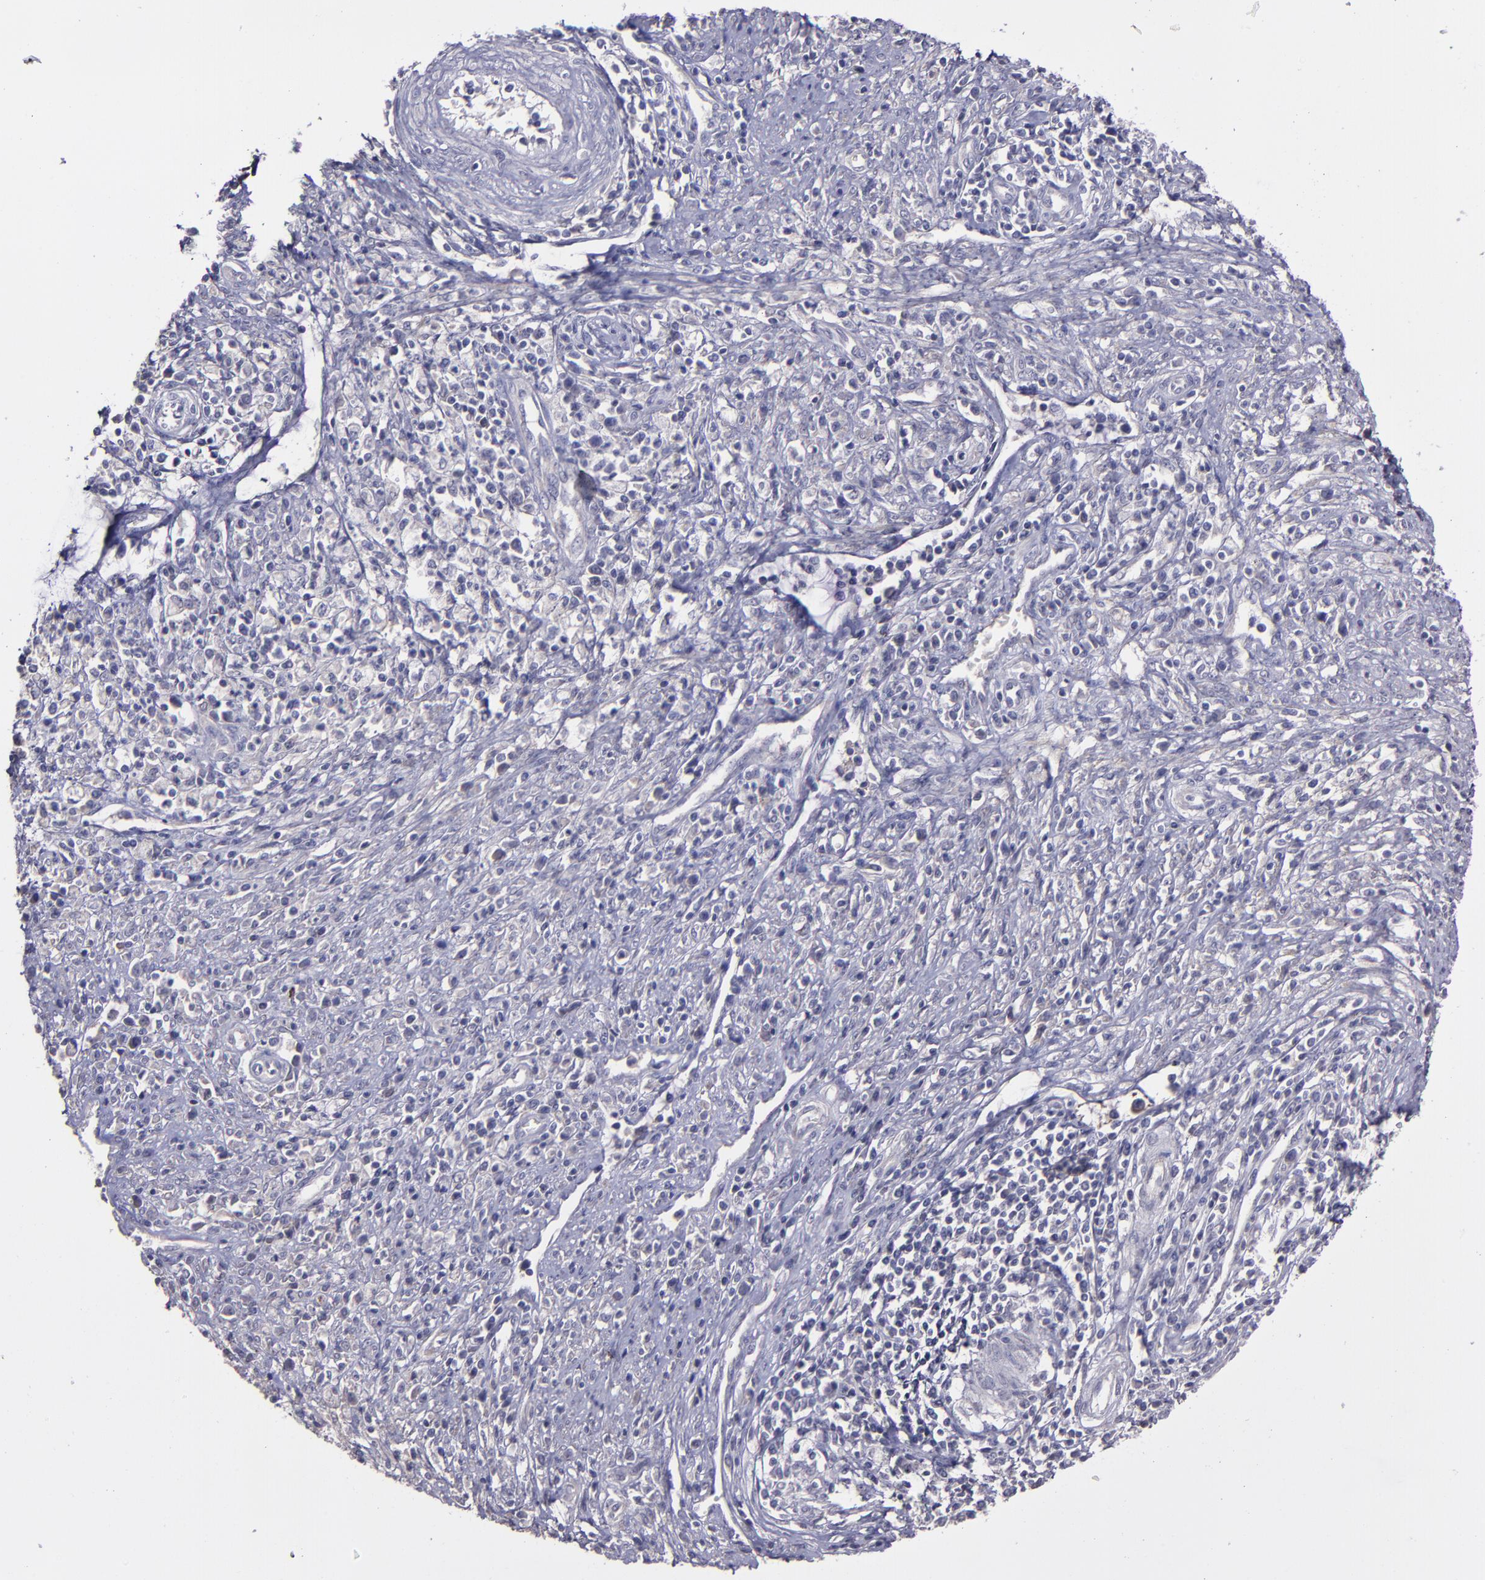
{"staining": {"intensity": "negative", "quantity": "none", "location": "none"}, "tissue": "cervical cancer", "cell_type": "Tumor cells", "image_type": "cancer", "snomed": [{"axis": "morphology", "description": "Adenocarcinoma, NOS"}, {"axis": "topography", "description": "Cervix"}], "caption": "High power microscopy photomicrograph of an IHC photomicrograph of cervical adenocarcinoma, revealing no significant staining in tumor cells.", "gene": "MASP1", "patient": {"sex": "female", "age": 36}}